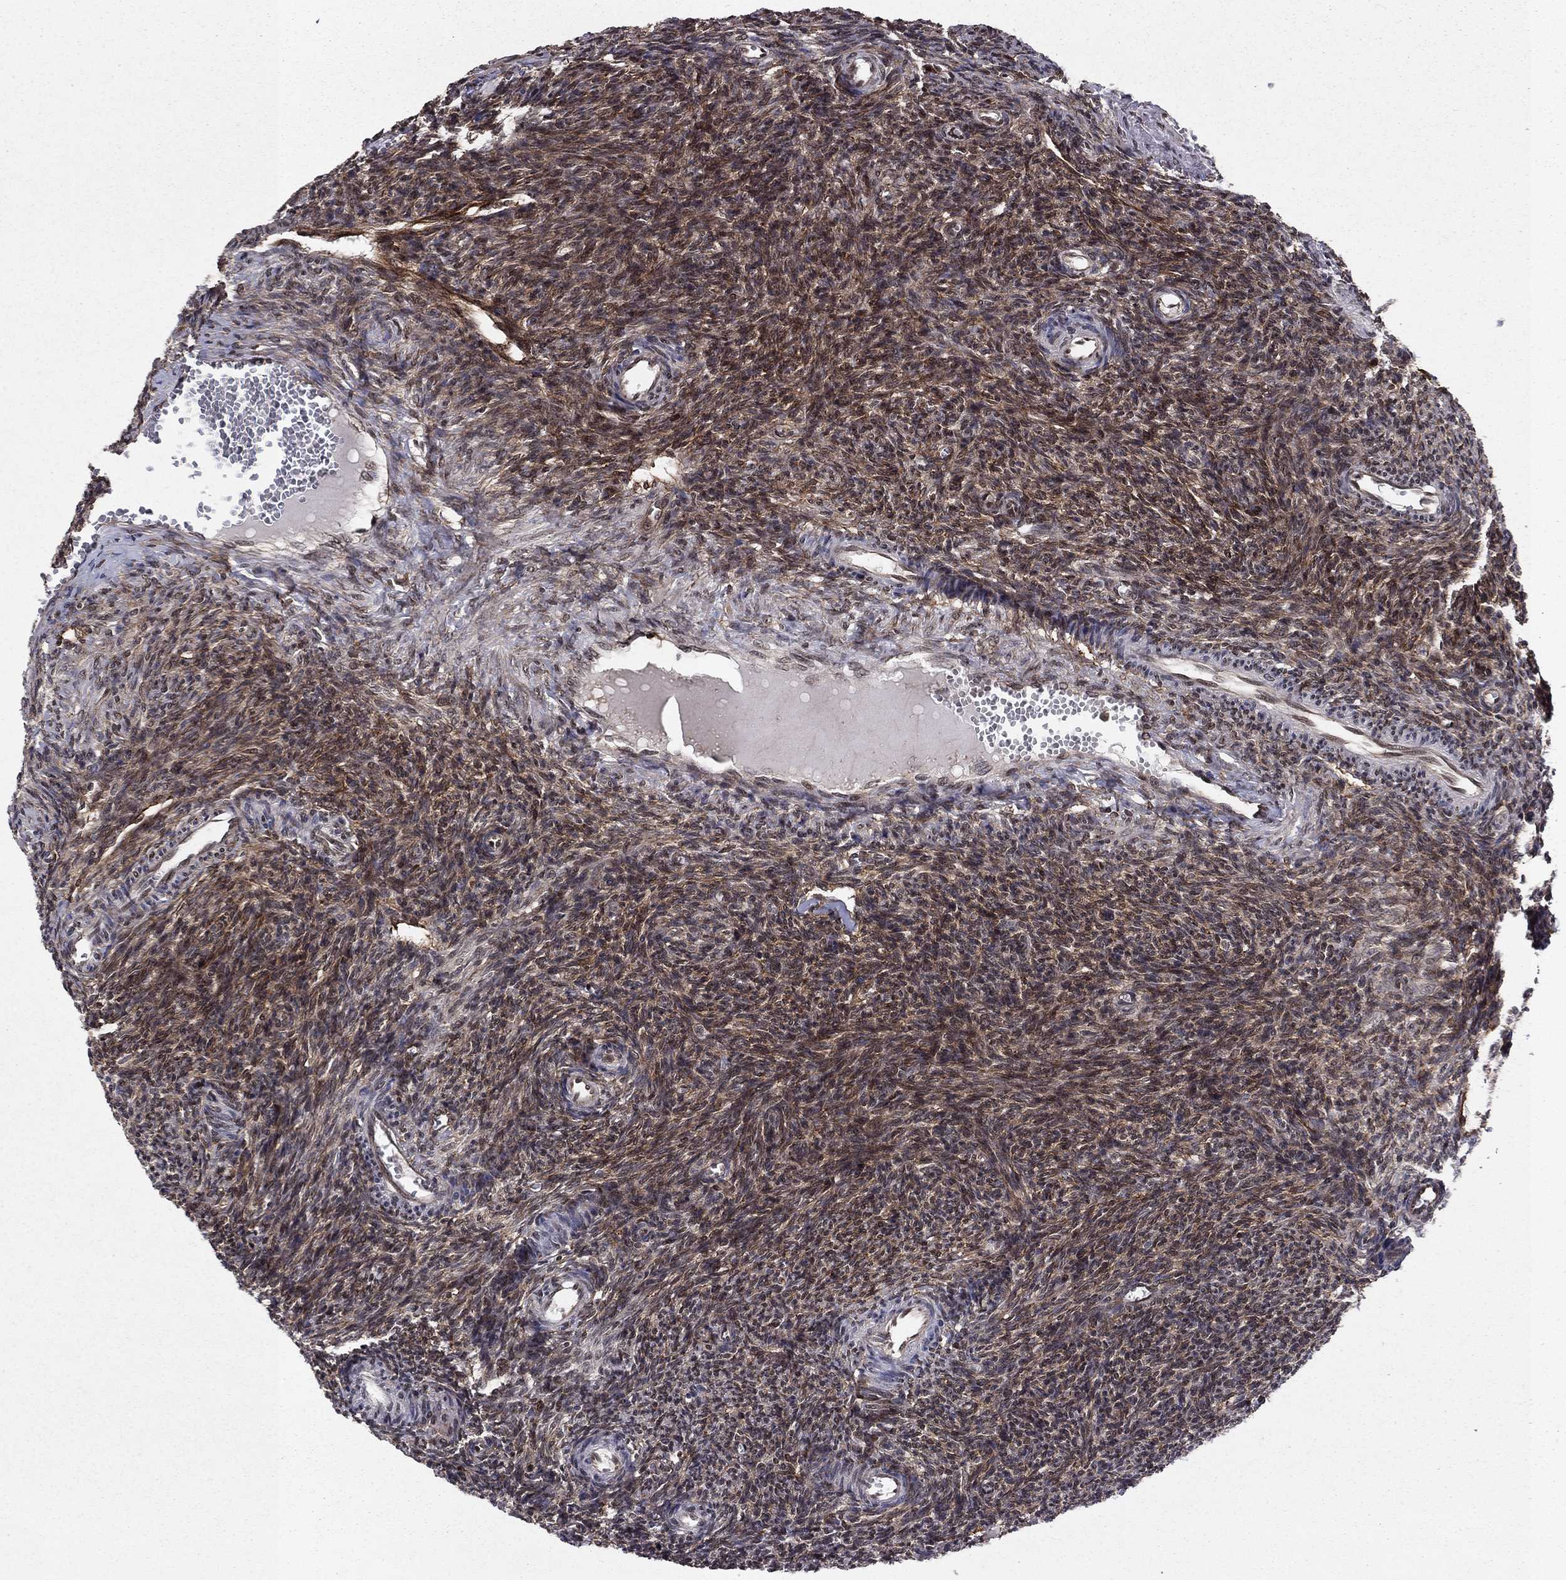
{"staining": {"intensity": "moderate", "quantity": "25%-75%", "location": "cytoplasmic/membranous"}, "tissue": "ovary", "cell_type": "Ovarian stroma cells", "image_type": "normal", "snomed": [{"axis": "morphology", "description": "Normal tissue, NOS"}, {"axis": "topography", "description": "Ovary"}], "caption": "IHC image of unremarkable ovary stained for a protein (brown), which demonstrates medium levels of moderate cytoplasmic/membranous positivity in approximately 25%-75% of ovarian stroma cells.", "gene": "SSX2IP", "patient": {"sex": "female", "age": 27}}